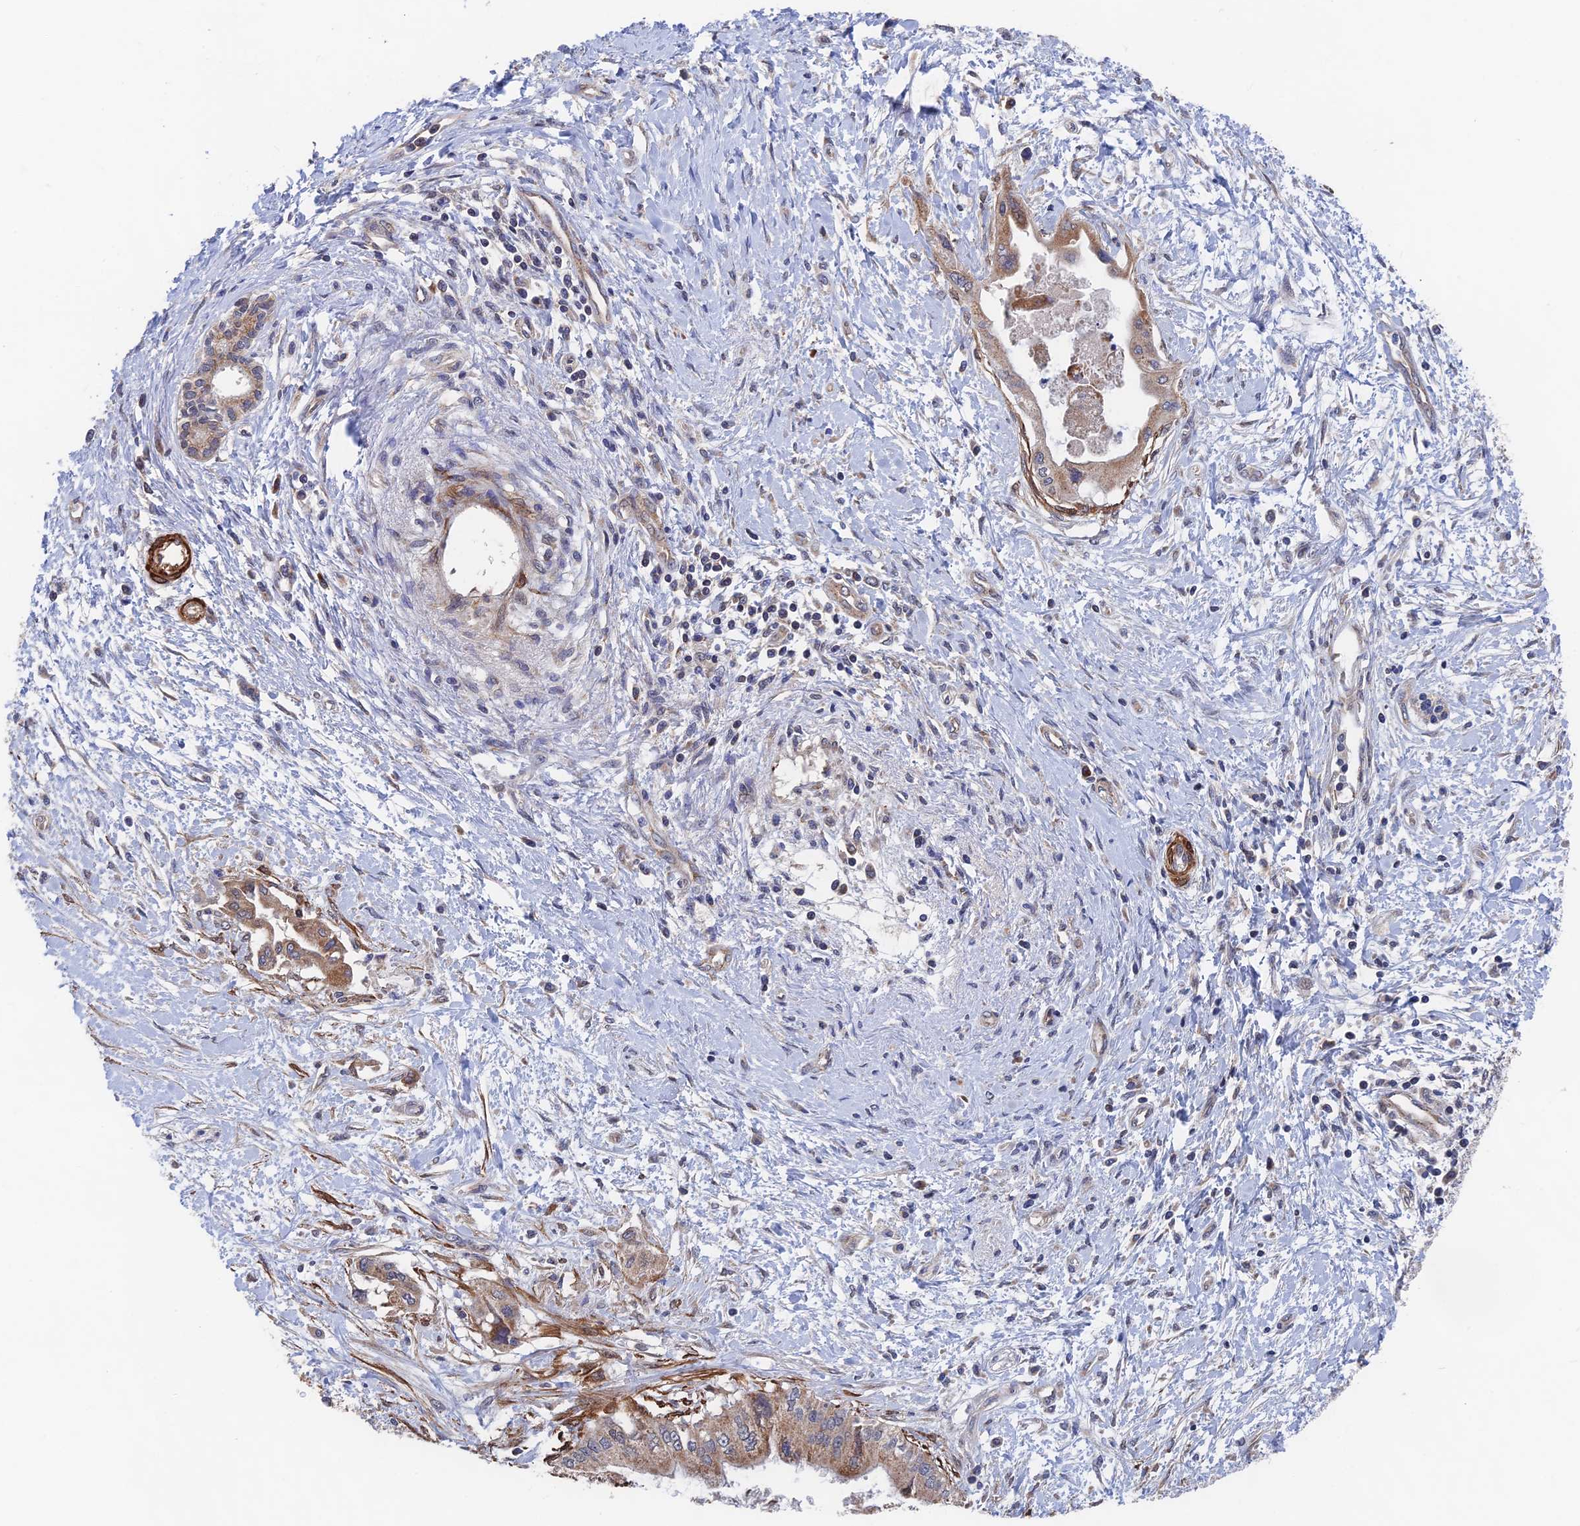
{"staining": {"intensity": "moderate", "quantity": "25%-75%", "location": "cytoplasmic/membranous"}, "tissue": "pancreatic cancer", "cell_type": "Tumor cells", "image_type": "cancer", "snomed": [{"axis": "morphology", "description": "Adenocarcinoma, NOS"}, {"axis": "topography", "description": "Pancreas"}], "caption": "A high-resolution micrograph shows immunohistochemistry (IHC) staining of pancreatic cancer, which displays moderate cytoplasmic/membranous positivity in about 25%-75% of tumor cells. Nuclei are stained in blue.", "gene": "ZNF320", "patient": {"sex": "male", "age": 46}}